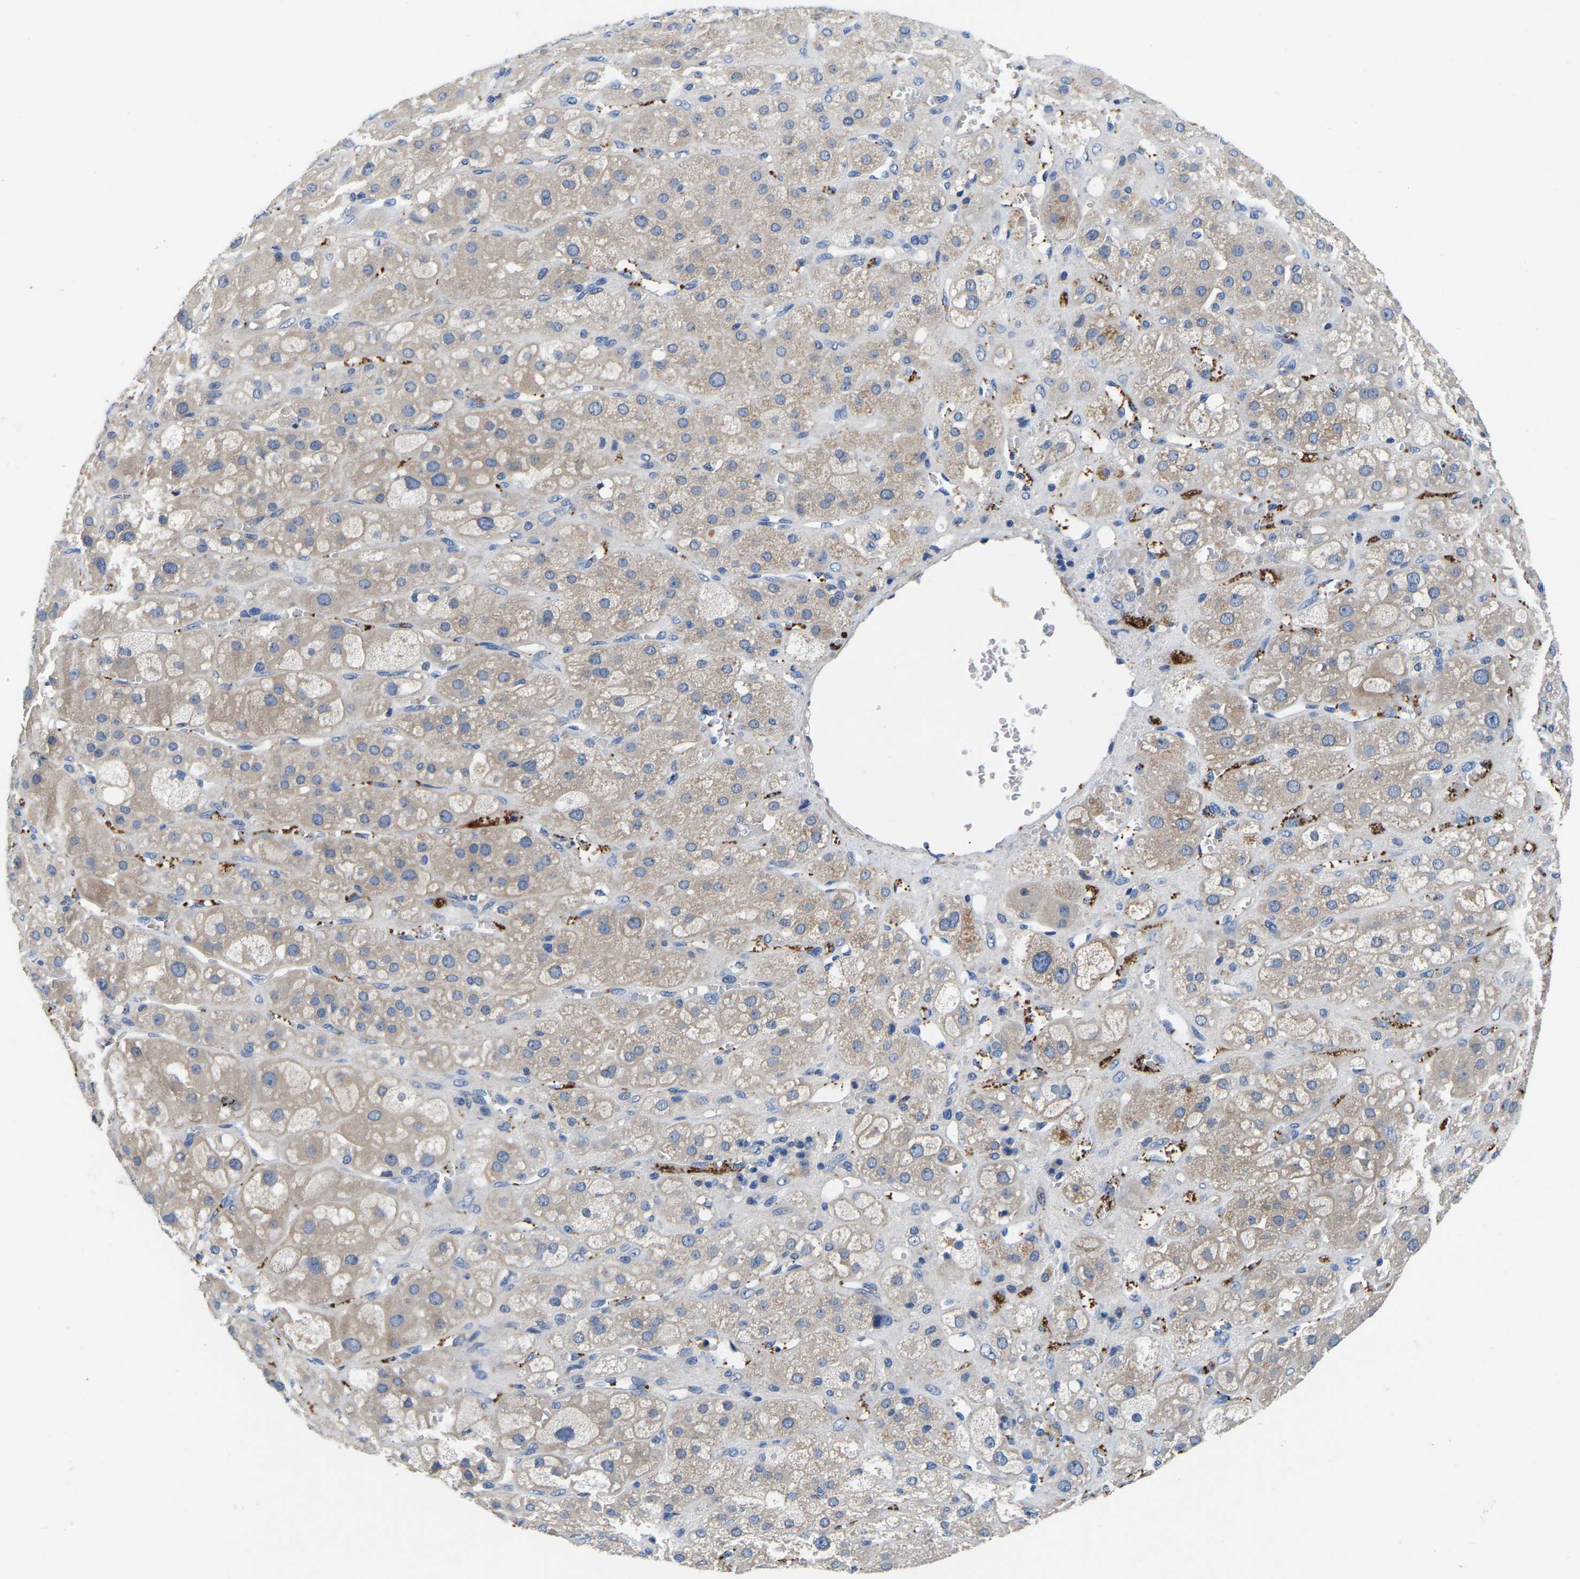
{"staining": {"intensity": "moderate", "quantity": "25%-75%", "location": "cytoplasmic/membranous"}, "tissue": "adrenal gland", "cell_type": "Glandular cells", "image_type": "normal", "snomed": [{"axis": "morphology", "description": "Normal tissue, NOS"}, {"axis": "topography", "description": "Adrenal gland"}], "caption": "Immunohistochemistry micrograph of benign human adrenal gland stained for a protein (brown), which displays medium levels of moderate cytoplasmic/membranous positivity in about 25%-75% of glandular cells.", "gene": "RAB27B", "patient": {"sex": "female", "age": 47}}